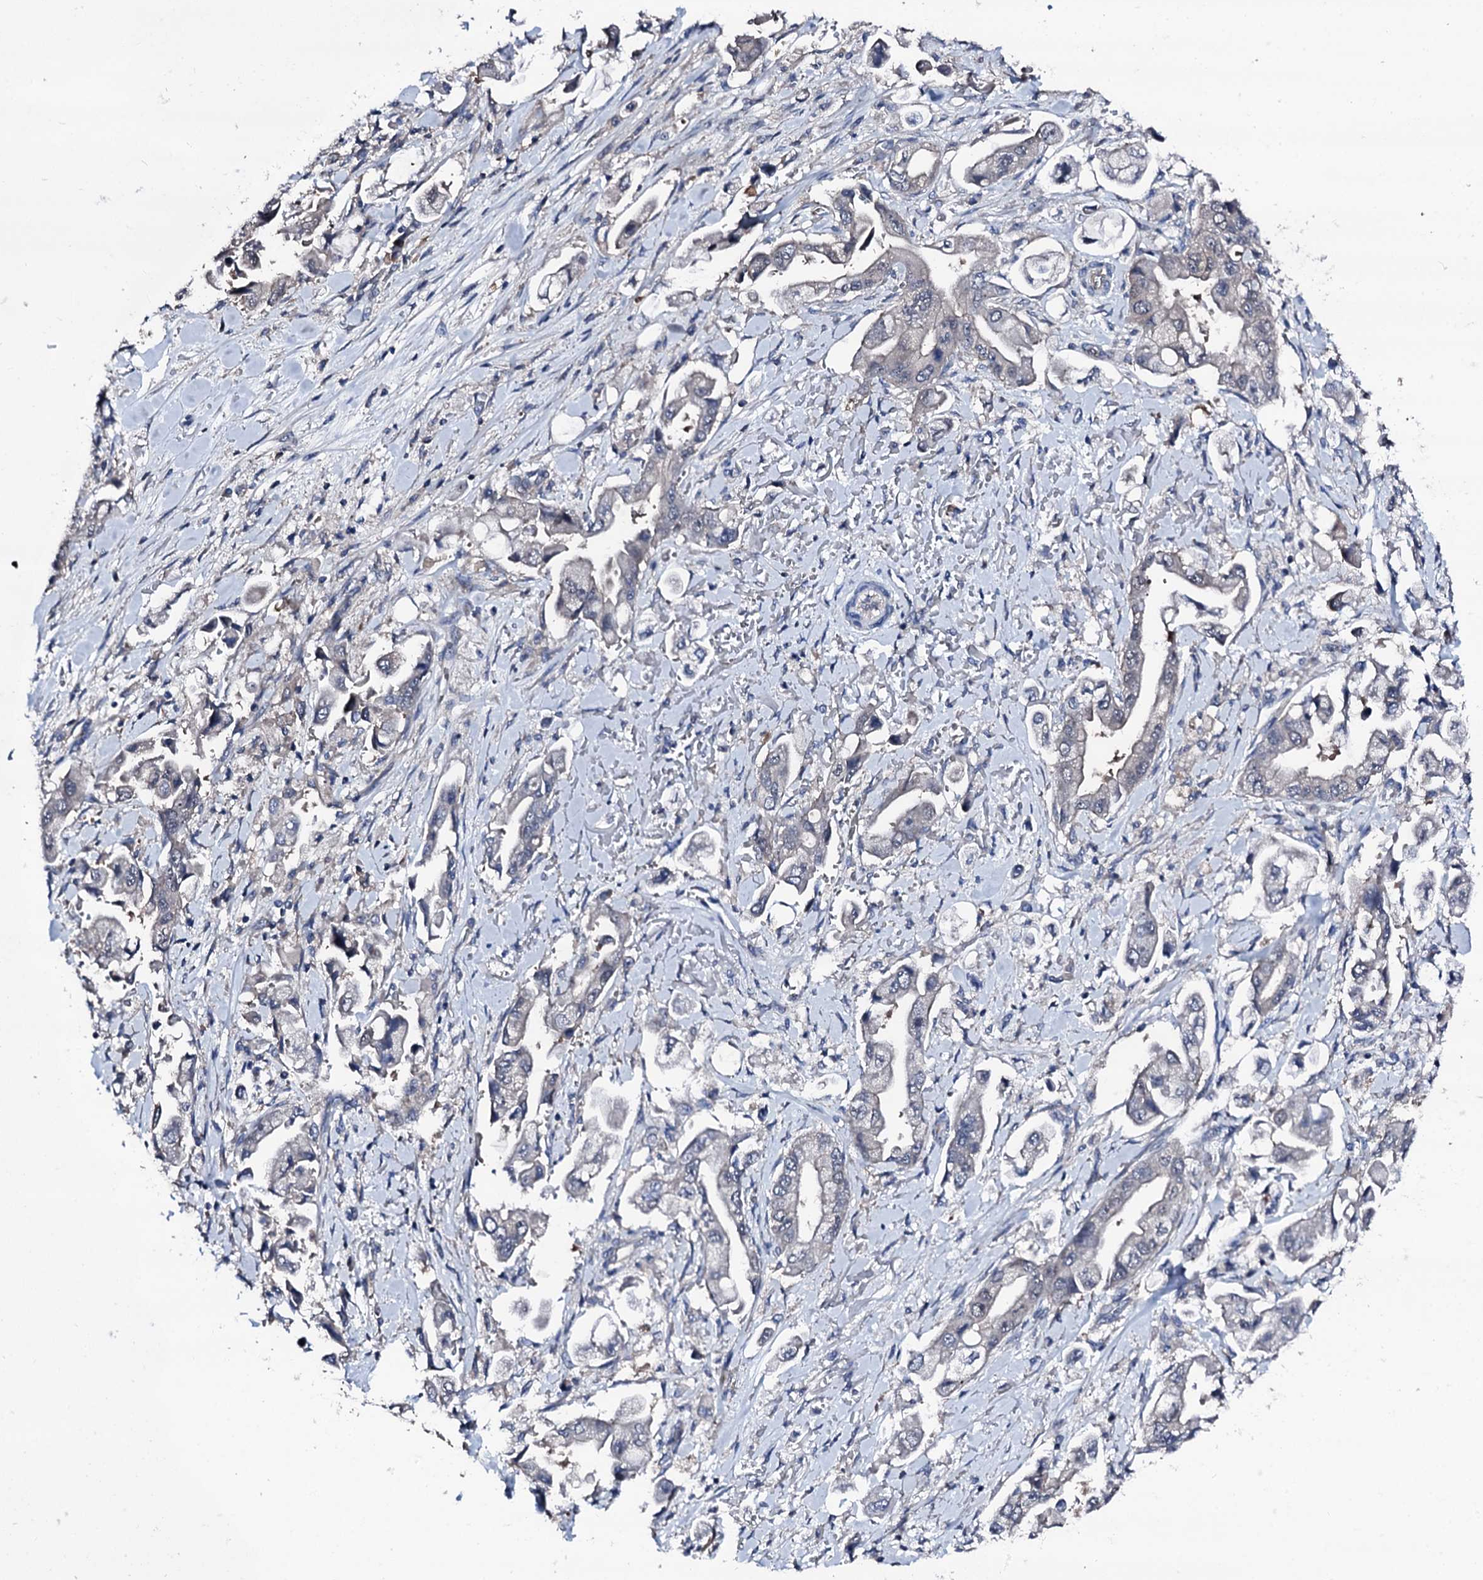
{"staining": {"intensity": "negative", "quantity": "none", "location": "none"}, "tissue": "stomach cancer", "cell_type": "Tumor cells", "image_type": "cancer", "snomed": [{"axis": "morphology", "description": "Adenocarcinoma, NOS"}, {"axis": "topography", "description": "Stomach"}], "caption": "This is an IHC image of stomach cancer. There is no positivity in tumor cells.", "gene": "TRAFD1", "patient": {"sex": "male", "age": 62}}